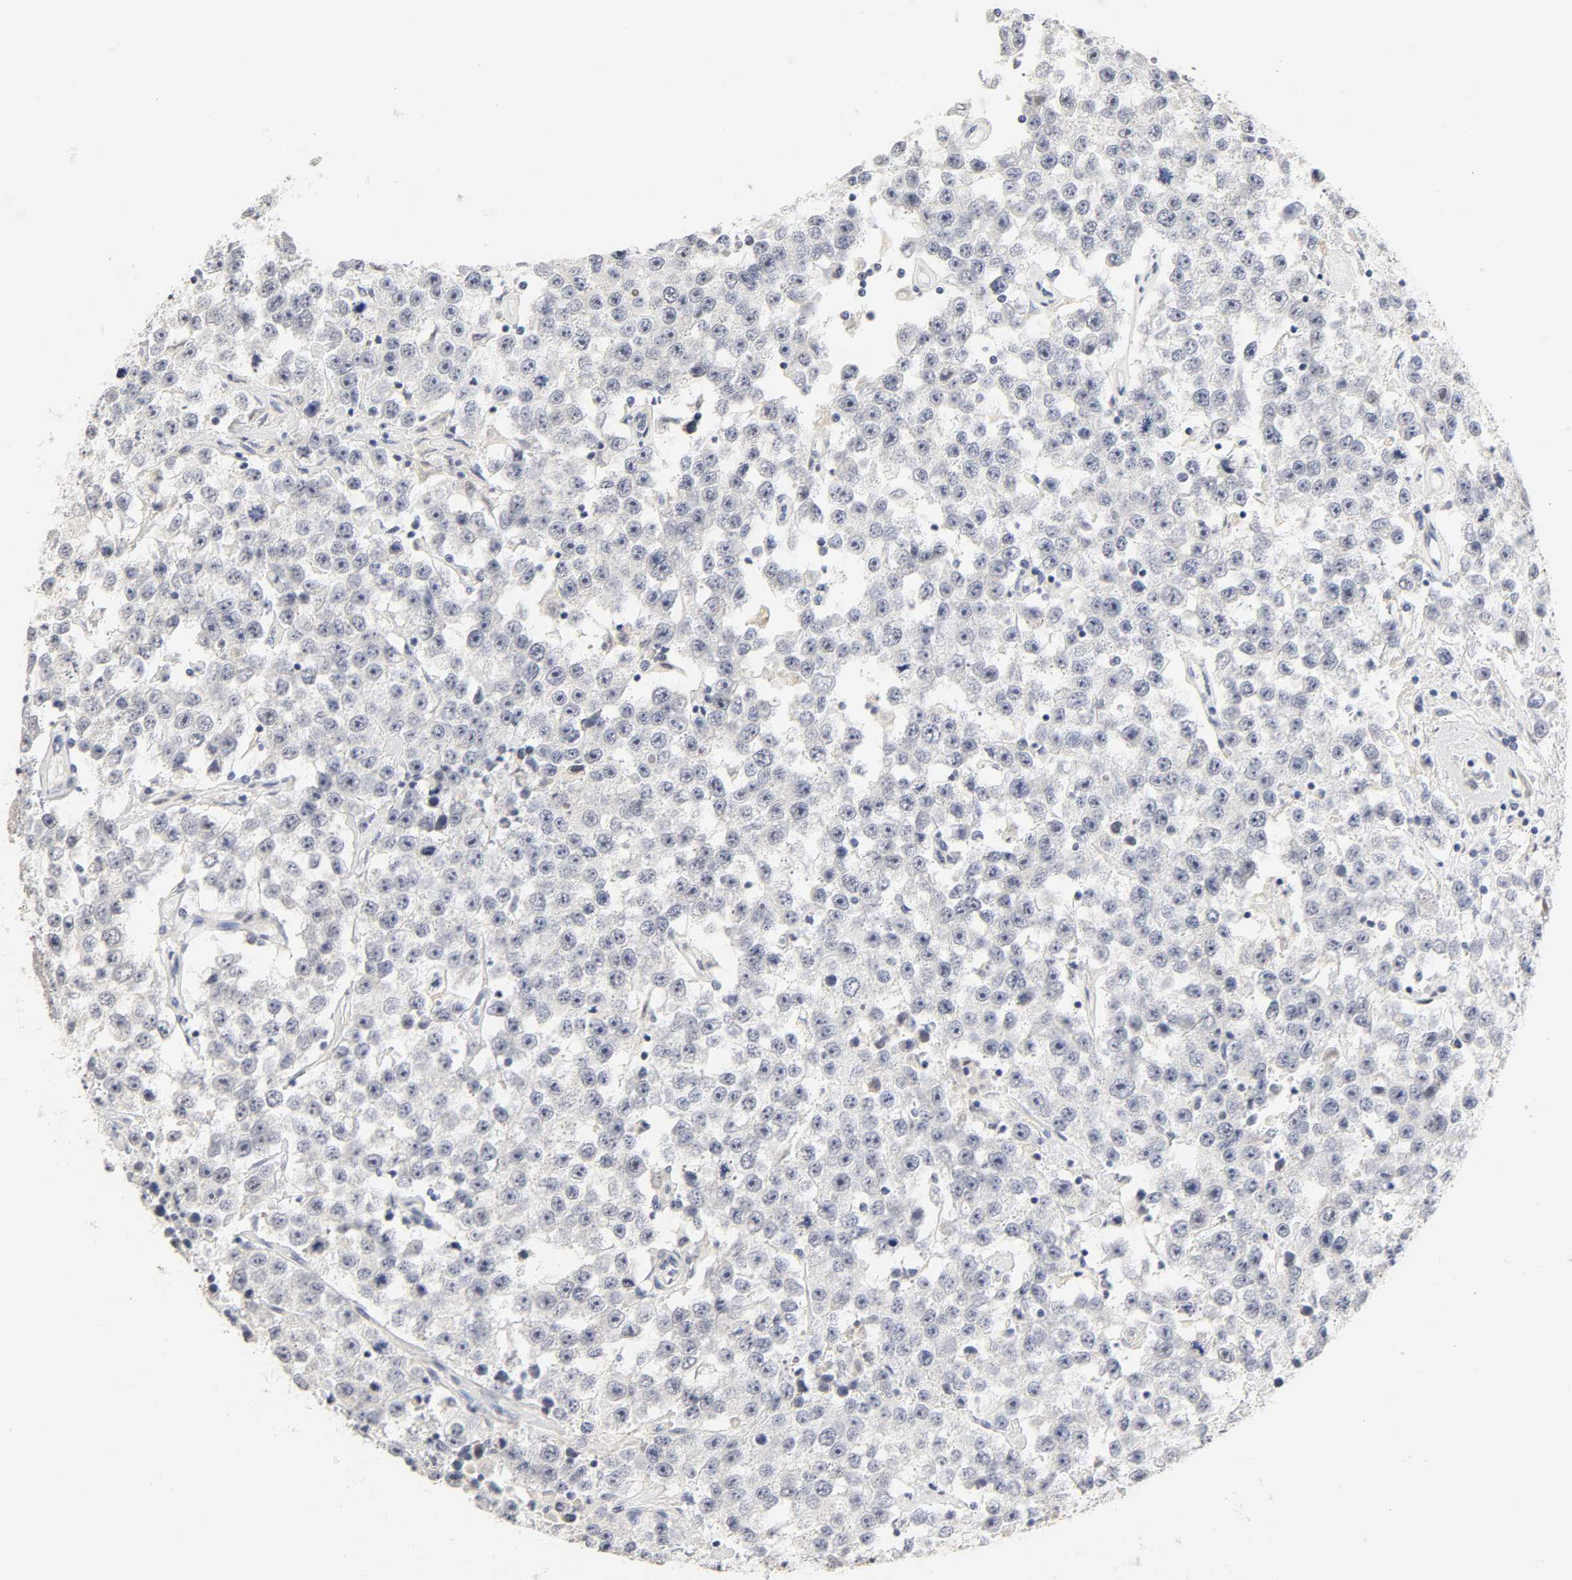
{"staining": {"intensity": "negative", "quantity": "none", "location": "none"}, "tissue": "testis cancer", "cell_type": "Tumor cells", "image_type": "cancer", "snomed": [{"axis": "morphology", "description": "Seminoma, NOS"}, {"axis": "topography", "description": "Testis"}], "caption": "Testis cancer (seminoma) stained for a protein using immunohistochemistry displays no positivity tumor cells.", "gene": "MNAT1", "patient": {"sex": "male", "age": 52}}